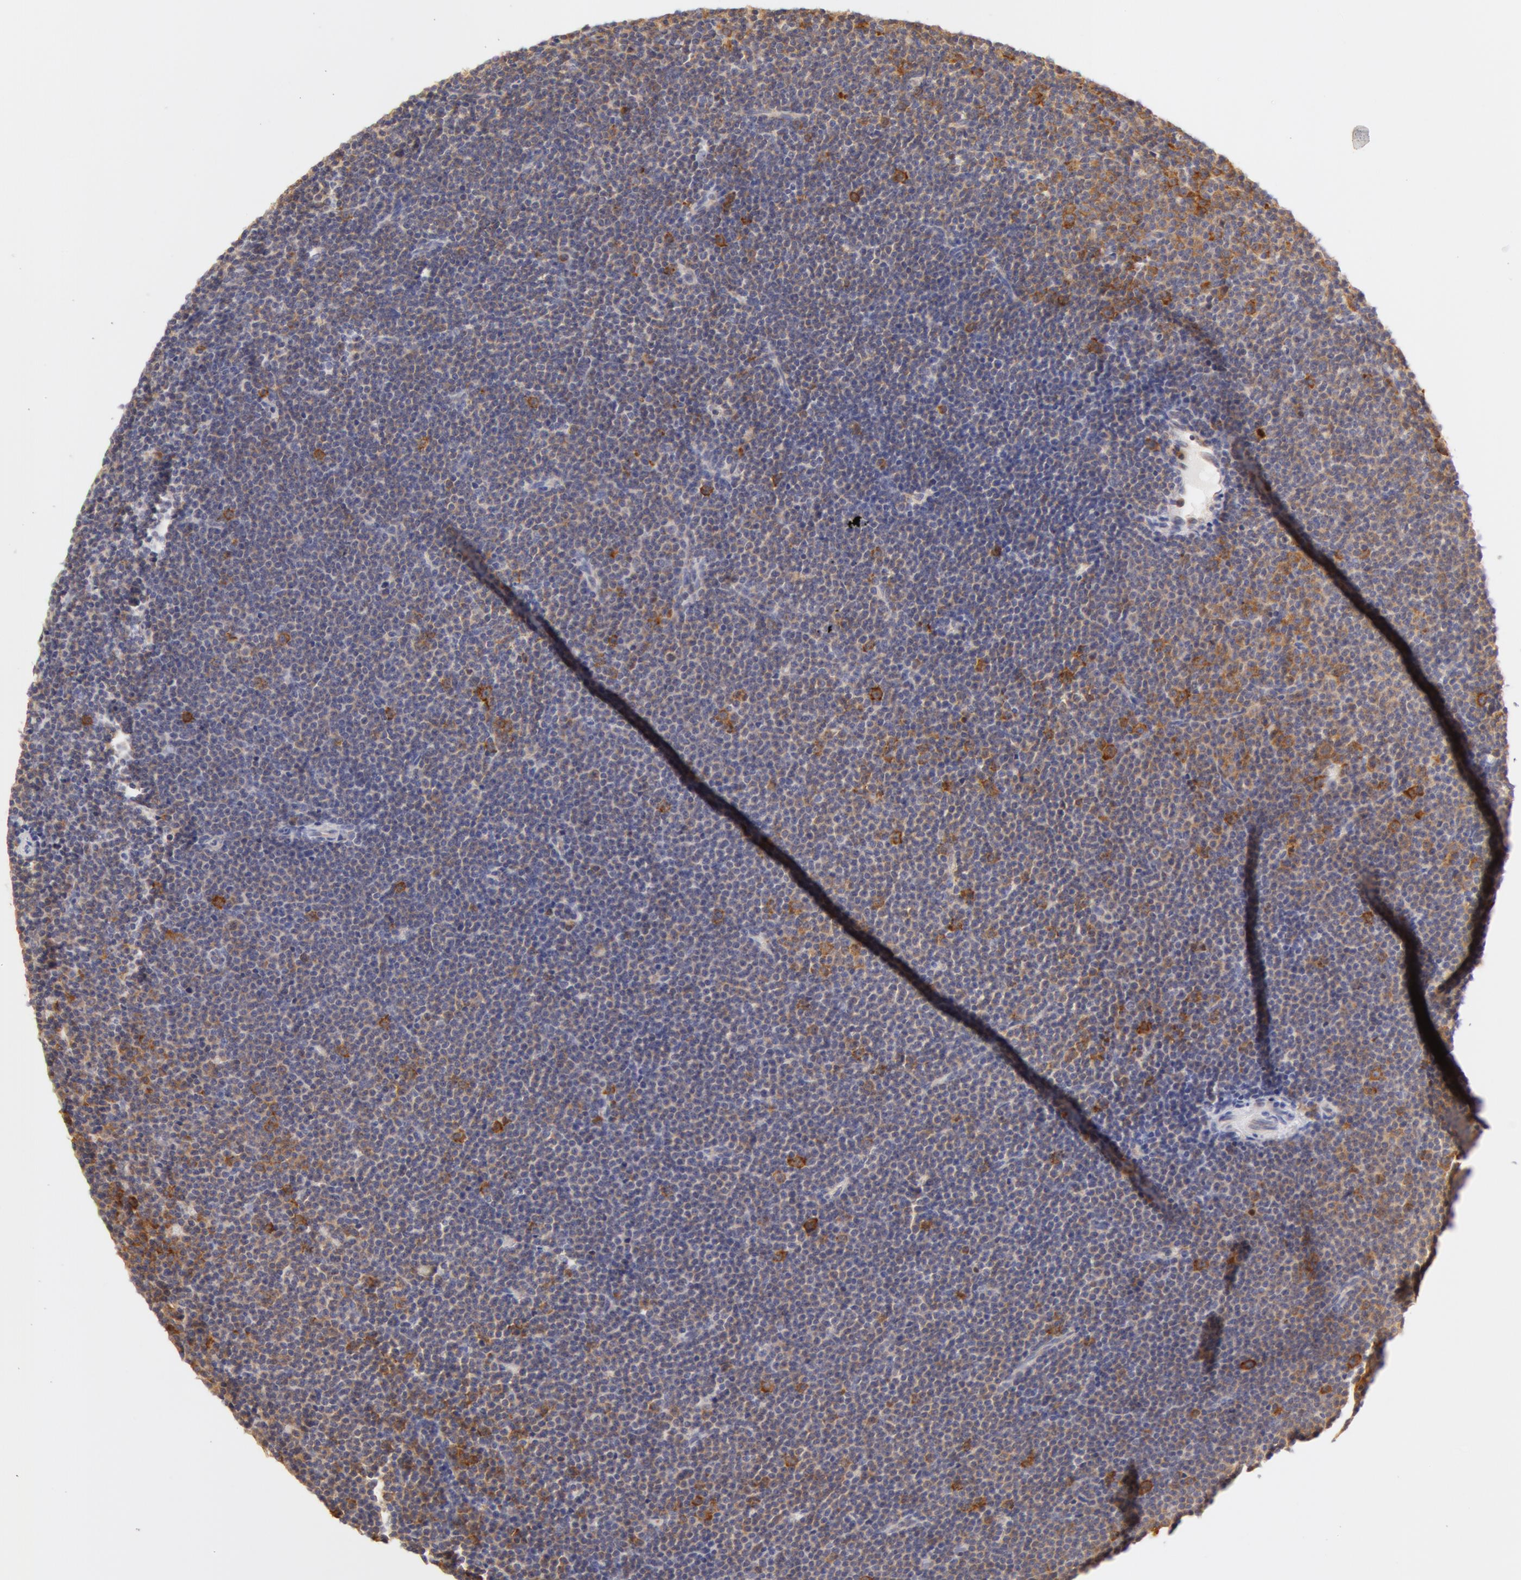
{"staining": {"intensity": "moderate", "quantity": "<25%", "location": "cytoplasmic/membranous"}, "tissue": "lymphoma", "cell_type": "Tumor cells", "image_type": "cancer", "snomed": [{"axis": "morphology", "description": "Malignant lymphoma, non-Hodgkin's type, Low grade"}, {"axis": "topography", "description": "Lymph node"}], "caption": "Immunohistochemistry (IHC) image of neoplastic tissue: lymphoma stained using immunohistochemistry demonstrates low levels of moderate protein expression localized specifically in the cytoplasmic/membranous of tumor cells, appearing as a cytoplasmic/membranous brown color.", "gene": "DDX3Y", "patient": {"sex": "female", "age": 69}}